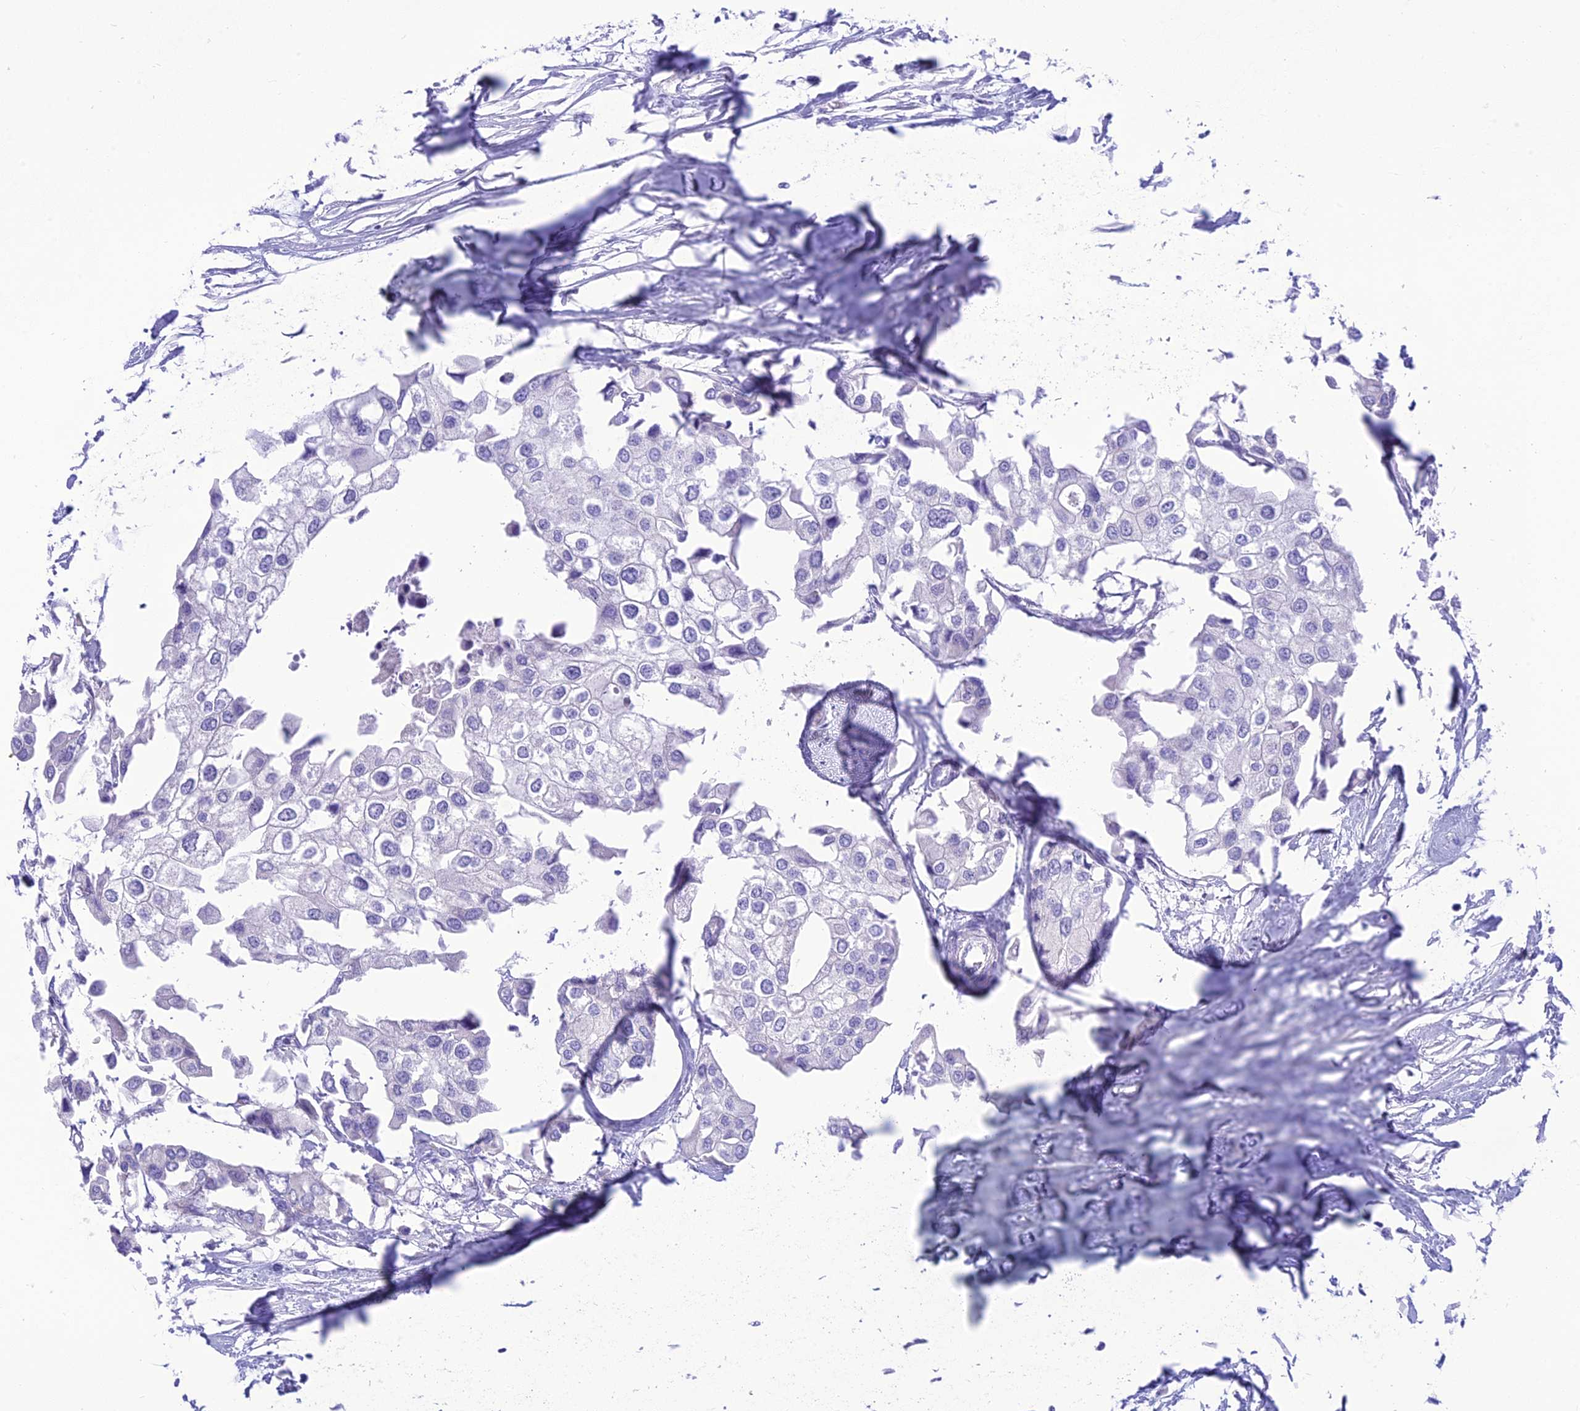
{"staining": {"intensity": "negative", "quantity": "none", "location": "none"}, "tissue": "urothelial cancer", "cell_type": "Tumor cells", "image_type": "cancer", "snomed": [{"axis": "morphology", "description": "Urothelial carcinoma, High grade"}, {"axis": "topography", "description": "Urinary bladder"}], "caption": "DAB immunohistochemical staining of human high-grade urothelial carcinoma displays no significant expression in tumor cells. (DAB IHC visualized using brightfield microscopy, high magnification).", "gene": "DHDH", "patient": {"sex": "male", "age": 64}}